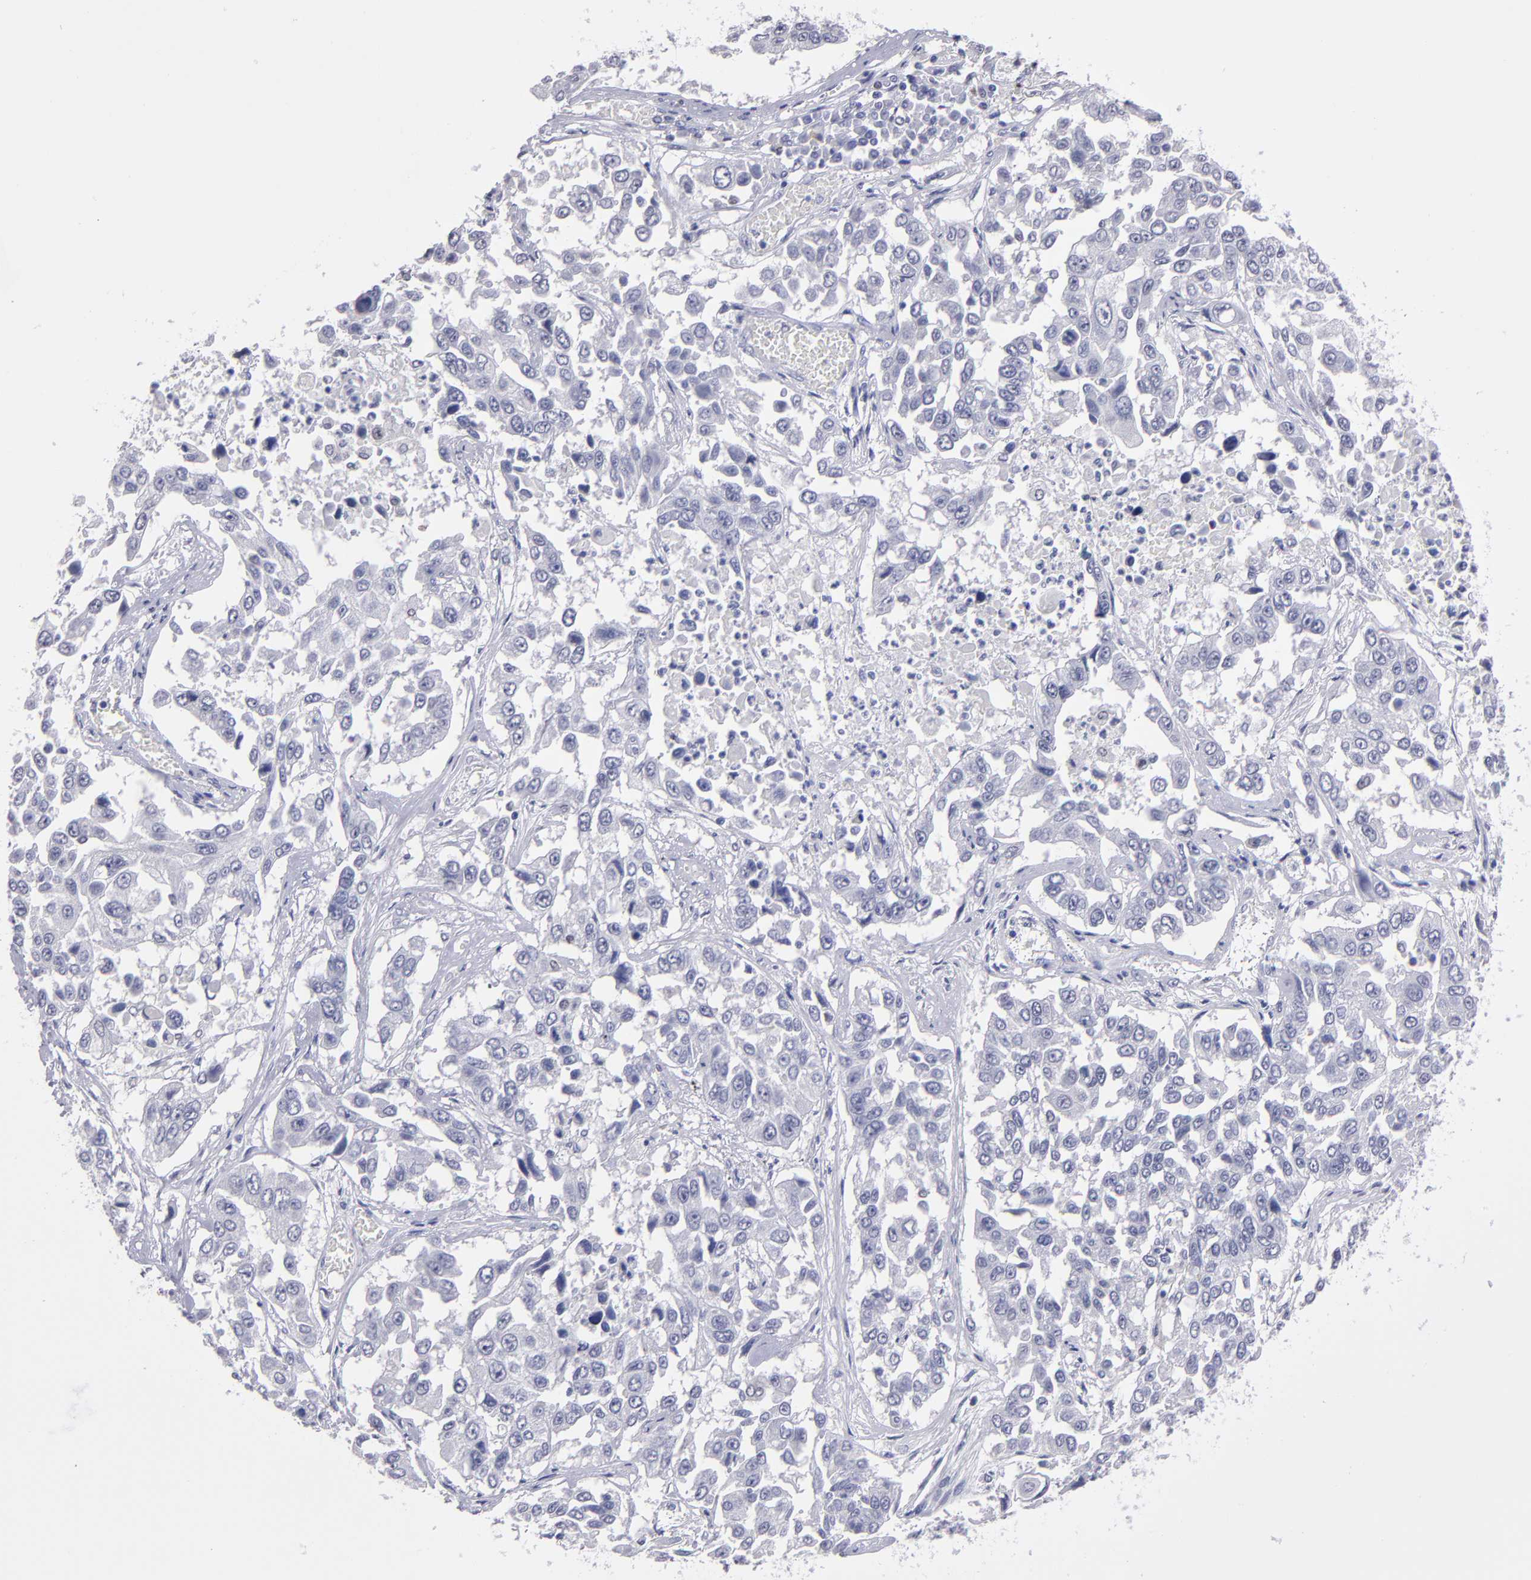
{"staining": {"intensity": "negative", "quantity": "none", "location": "none"}, "tissue": "lung cancer", "cell_type": "Tumor cells", "image_type": "cancer", "snomed": [{"axis": "morphology", "description": "Squamous cell carcinoma, NOS"}, {"axis": "topography", "description": "Lung"}], "caption": "Tumor cells show no significant staining in lung cancer (squamous cell carcinoma).", "gene": "IRF8", "patient": {"sex": "male", "age": 71}}